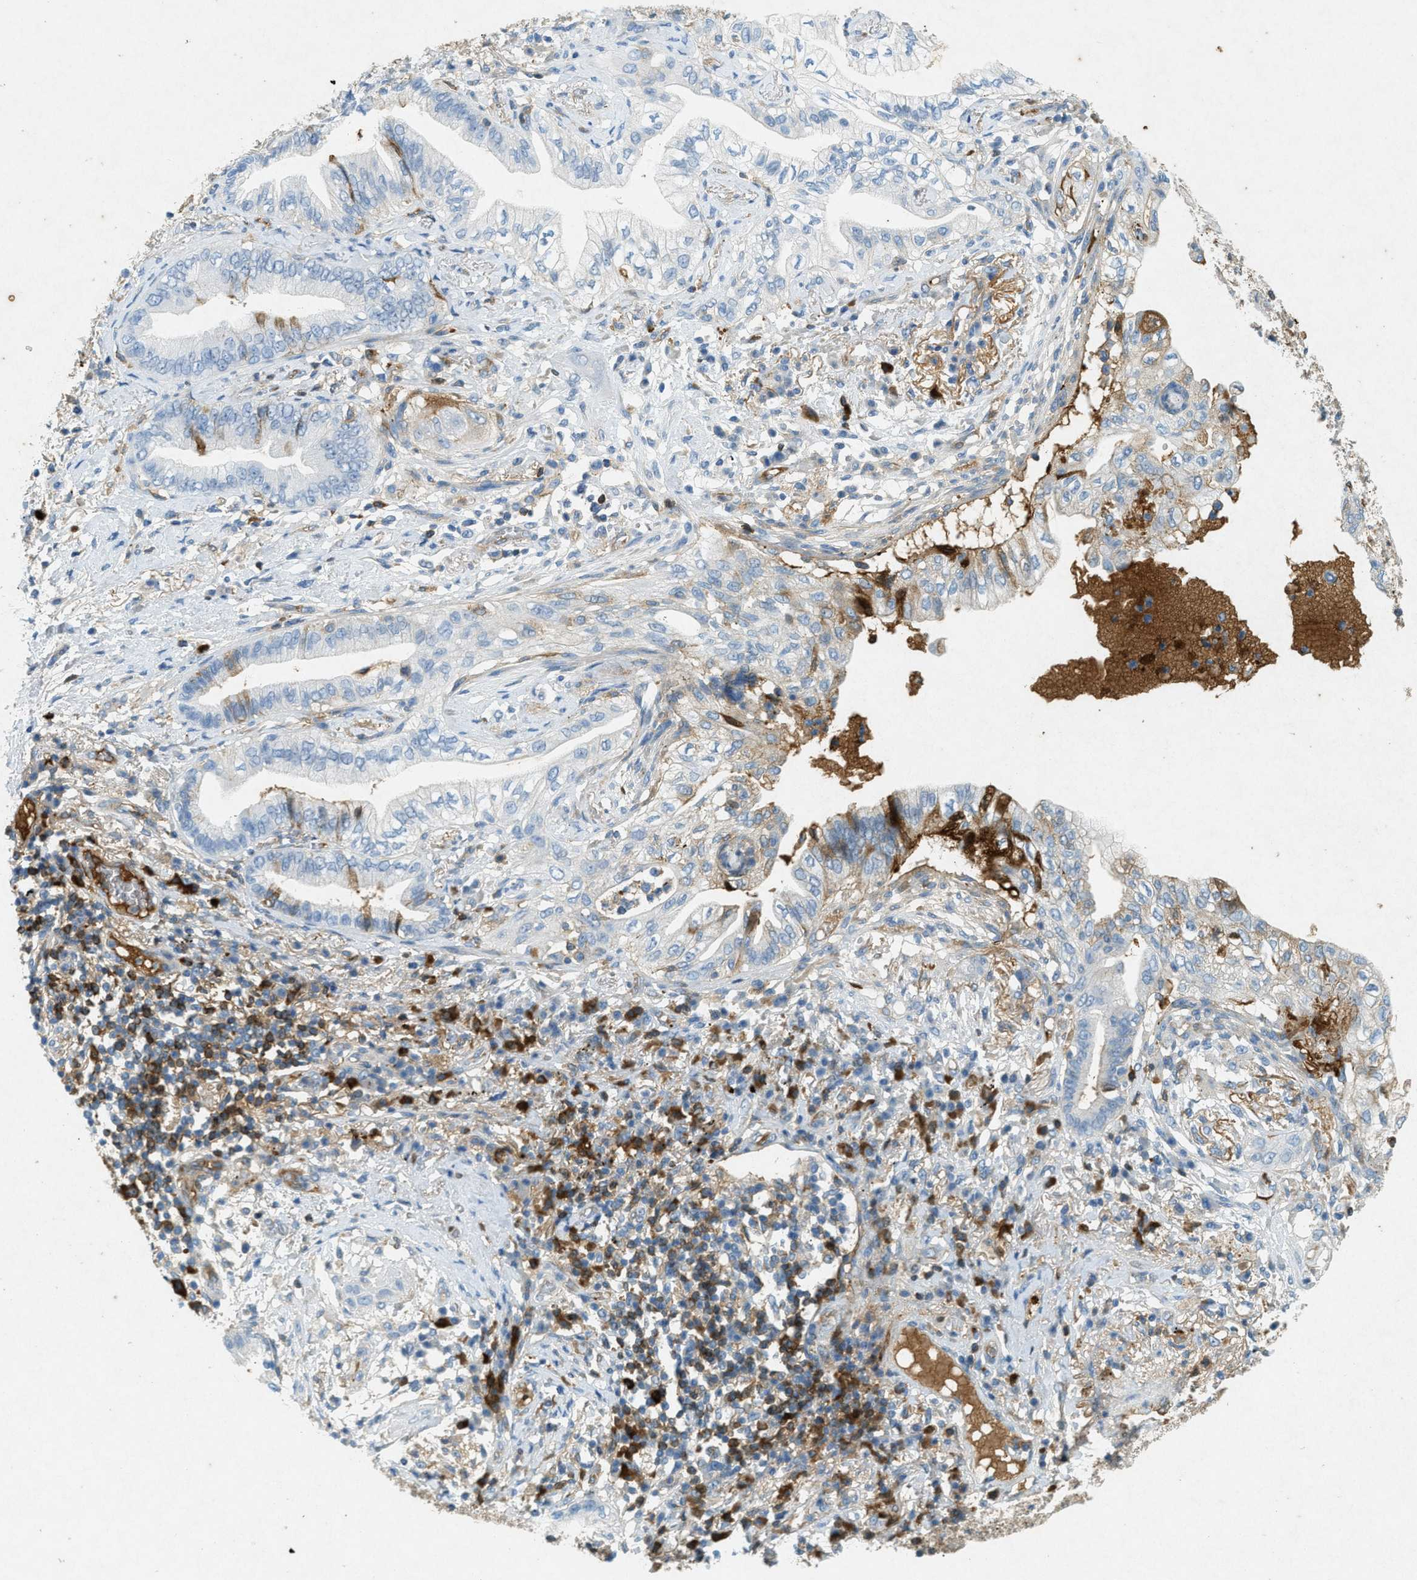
{"staining": {"intensity": "moderate", "quantity": "<25%", "location": "cytoplasmic/membranous"}, "tissue": "lung cancer", "cell_type": "Tumor cells", "image_type": "cancer", "snomed": [{"axis": "morphology", "description": "Normal tissue, NOS"}, {"axis": "morphology", "description": "Adenocarcinoma, NOS"}, {"axis": "topography", "description": "Bronchus"}, {"axis": "topography", "description": "Lung"}], "caption": "This is a histology image of immunohistochemistry staining of lung cancer, which shows moderate staining in the cytoplasmic/membranous of tumor cells.", "gene": "F2", "patient": {"sex": "female", "age": 70}}